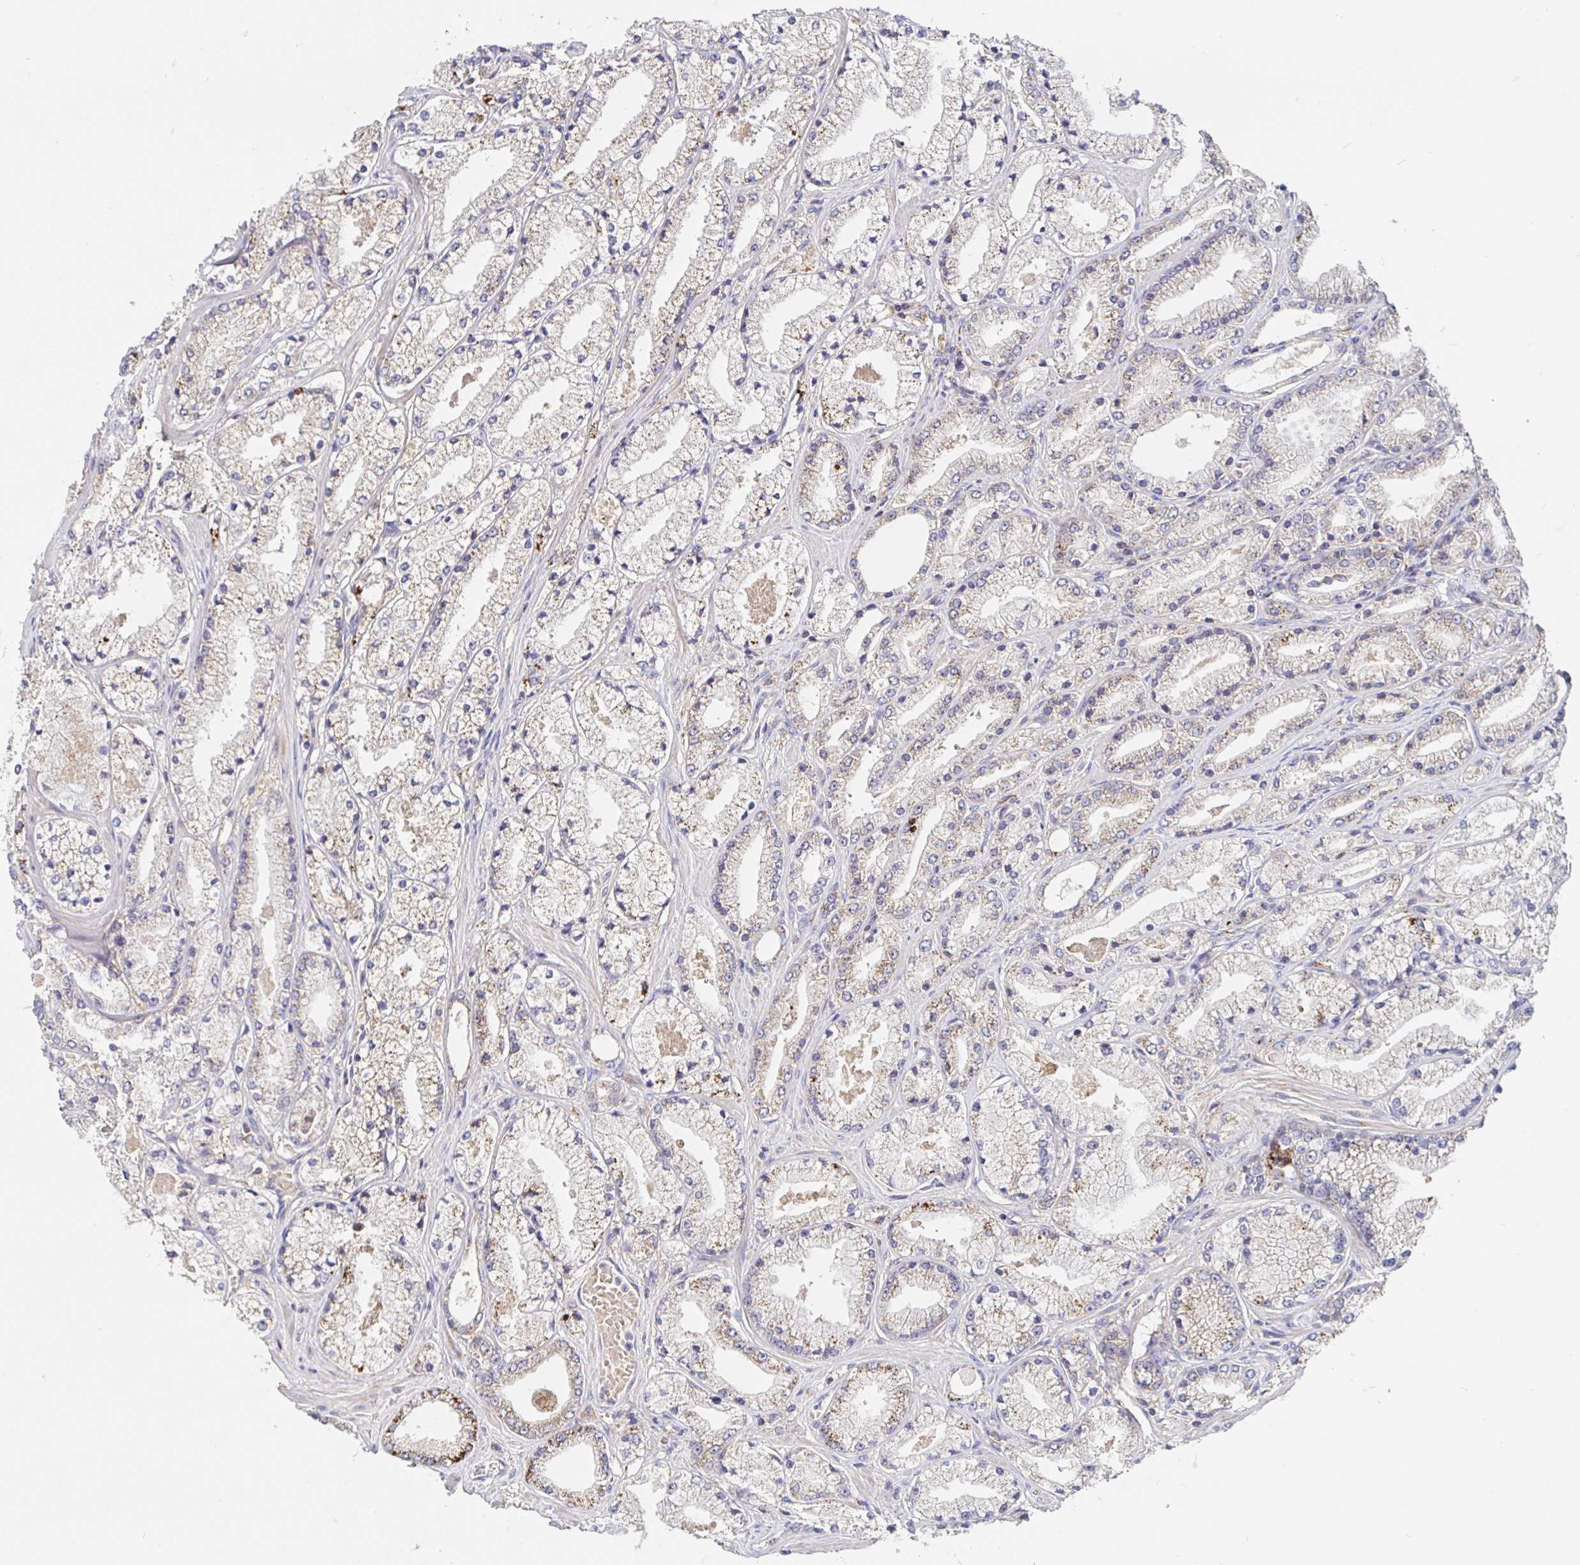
{"staining": {"intensity": "weak", "quantity": "25%-75%", "location": "cytoplasmic/membranous"}, "tissue": "prostate cancer", "cell_type": "Tumor cells", "image_type": "cancer", "snomed": [{"axis": "morphology", "description": "Adenocarcinoma, High grade"}, {"axis": "topography", "description": "Prostate"}], "caption": "High-magnification brightfield microscopy of prostate cancer (adenocarcinoma (high-grade)) stained with DAB (brown) and counterstained with hematoxylin (blue). tumor cells exhibit weak cytoplasmic/membranous positivity is appreciated in about25%-75% of cells.", "gene": "PRDX3", "patient": {"sex": "male", "age": 63}}